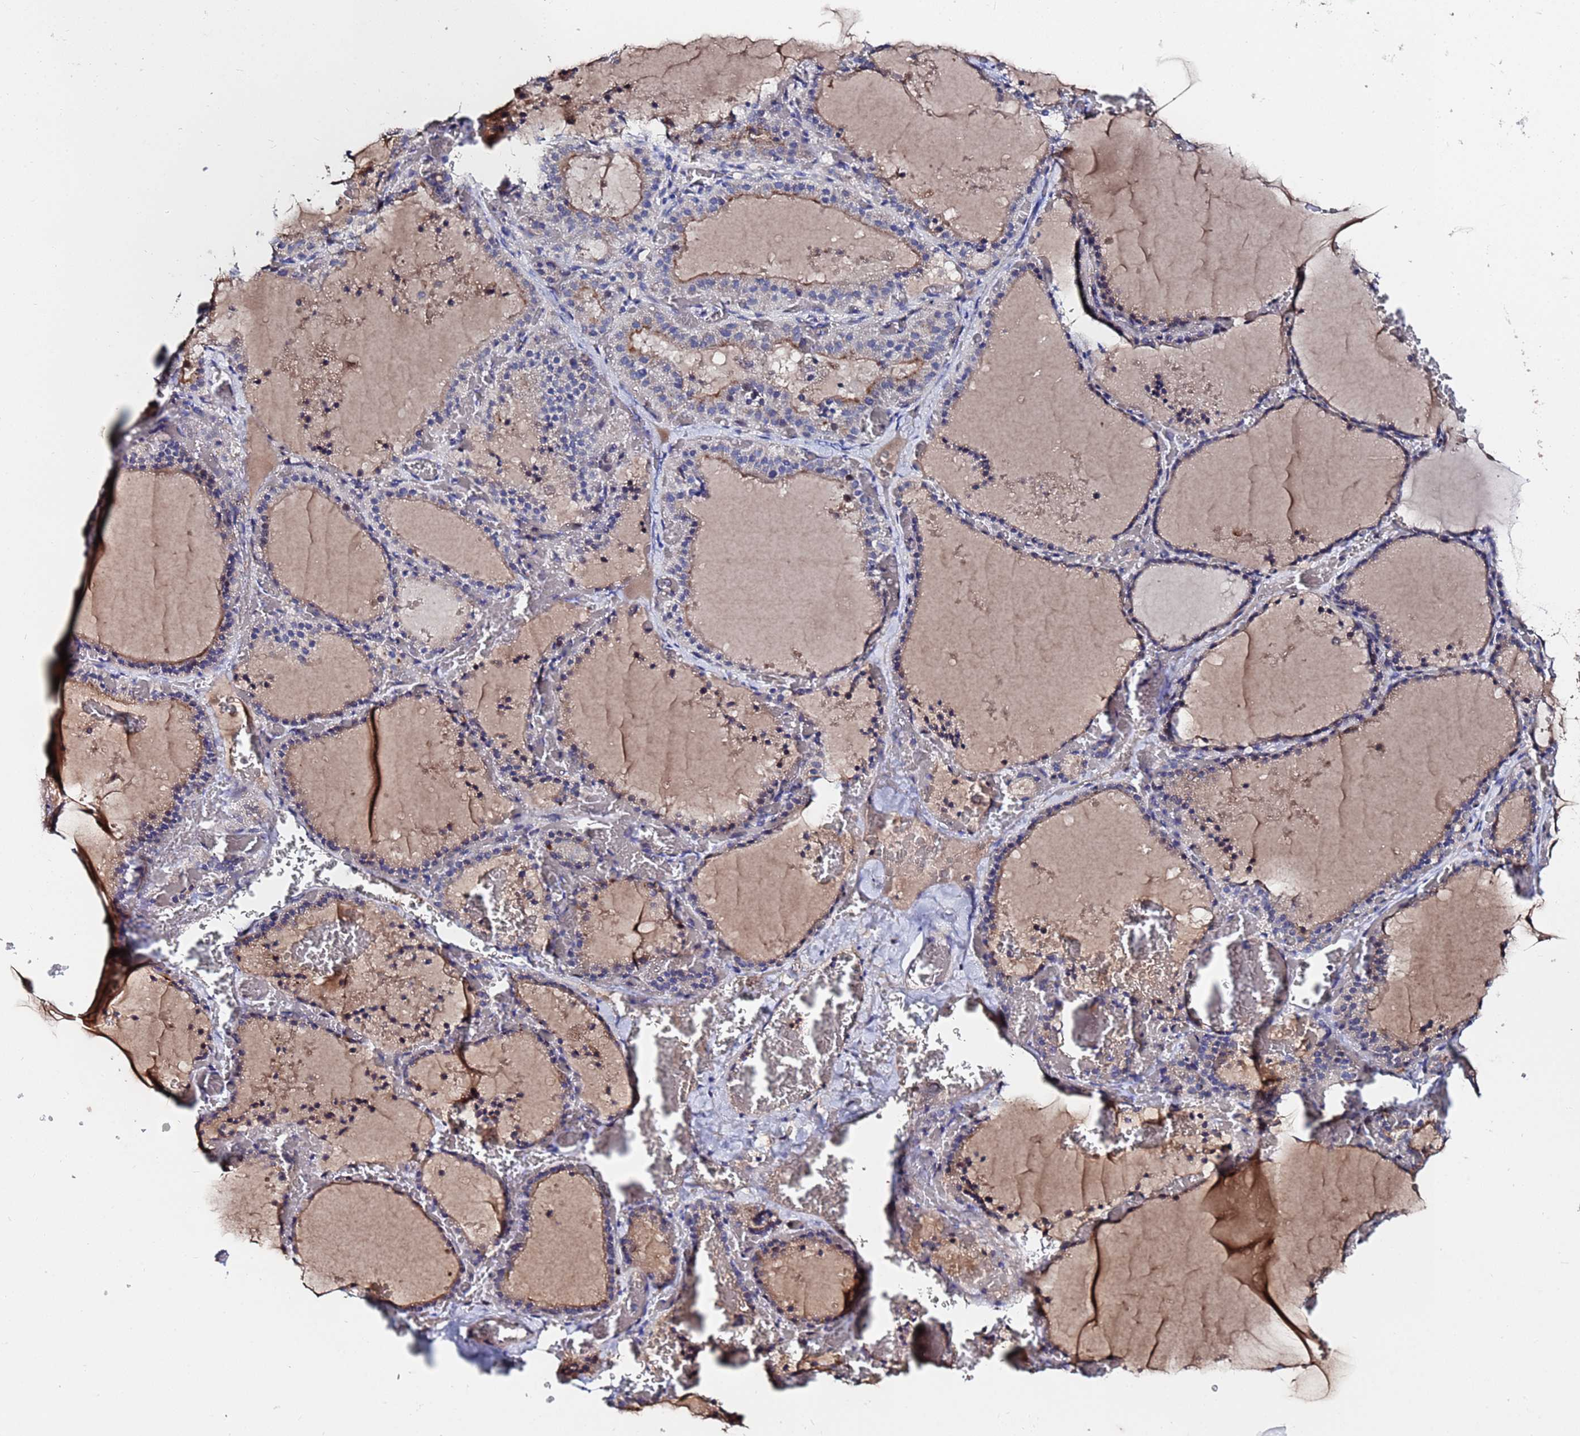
{"staining": {"intensity": "moderate", "quantity": "25%-75%", "location": "cytoplasmic/membranous"}, "tissue": "thyroid gland", "cell_type": "Glandular cells", "image_type": "normal", "snomed": [{"axis": "morphology", "description": "Normal tissue, NOS"}, {"axis": "topography", "description": "Thyroid gland"}], "caption": "Human thyroid gland stained with a brown dye exhibits moderate cytoplasmic/membranous positive staining in approximately 25%-75% of glandular cells.", "gene": "TCP10L", "patient": {"sex": "female", "age": 39}}